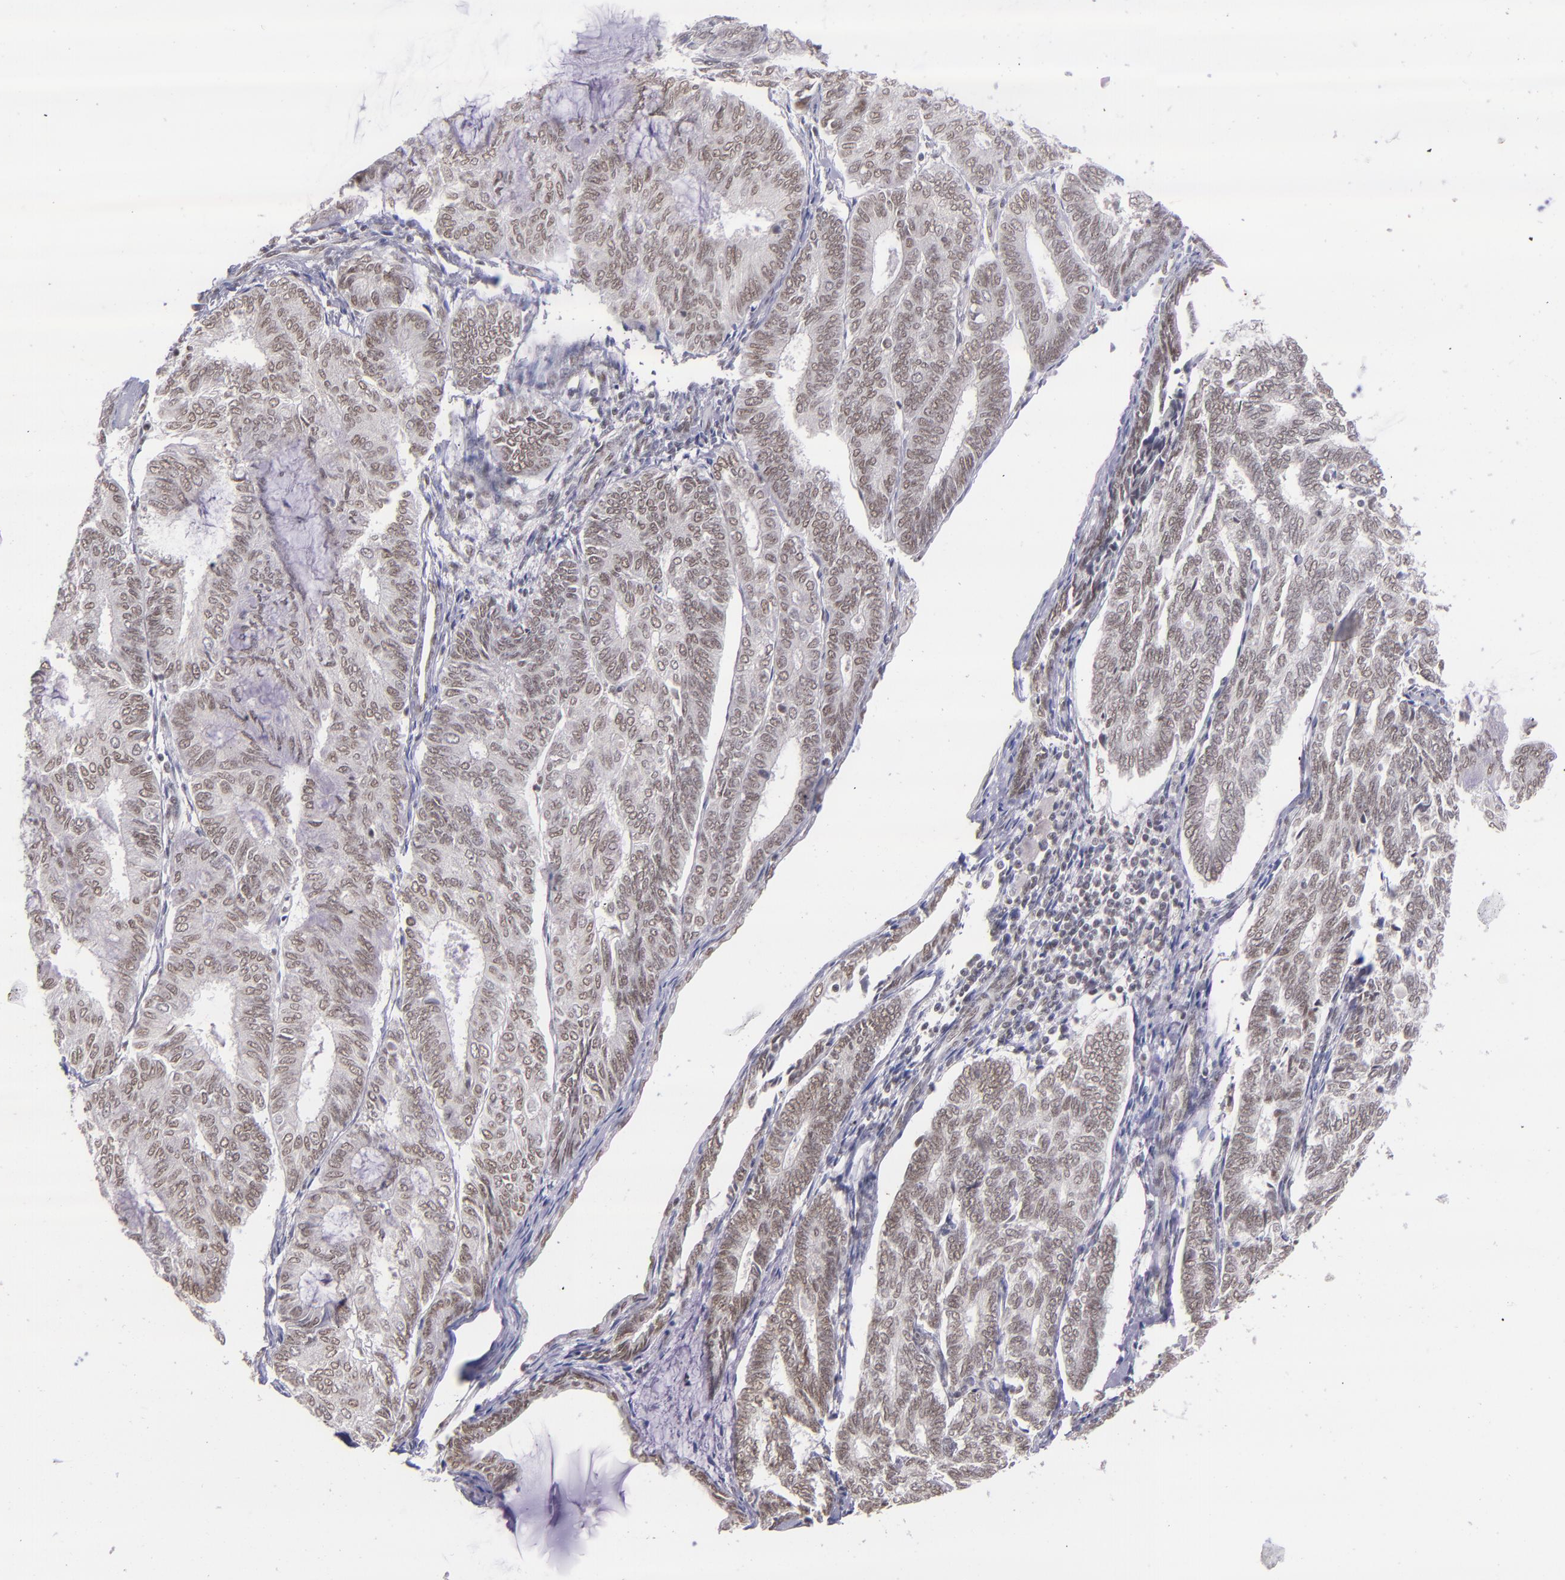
{"staining": {"intensity": "moderate", "quantity": ">75%", "location": "nuclear"}, "tissue": "endometrial cancer", "cell_type": "Tumor cells", "image_type": "cancer", "snomed": [{"axis": "morphology", "description": "Adenocarcinoma, NOS"}, {"axis": "topography", "description": "Endometrium"}], "caption": "DAB immunohistochemical staining of human endometrial adenocarcinoma reveals moderate nuclear protein staining in about >75% of tumor cells.", "gene": "ZNF148", "patient": {"sex": "female", "age": 59}}